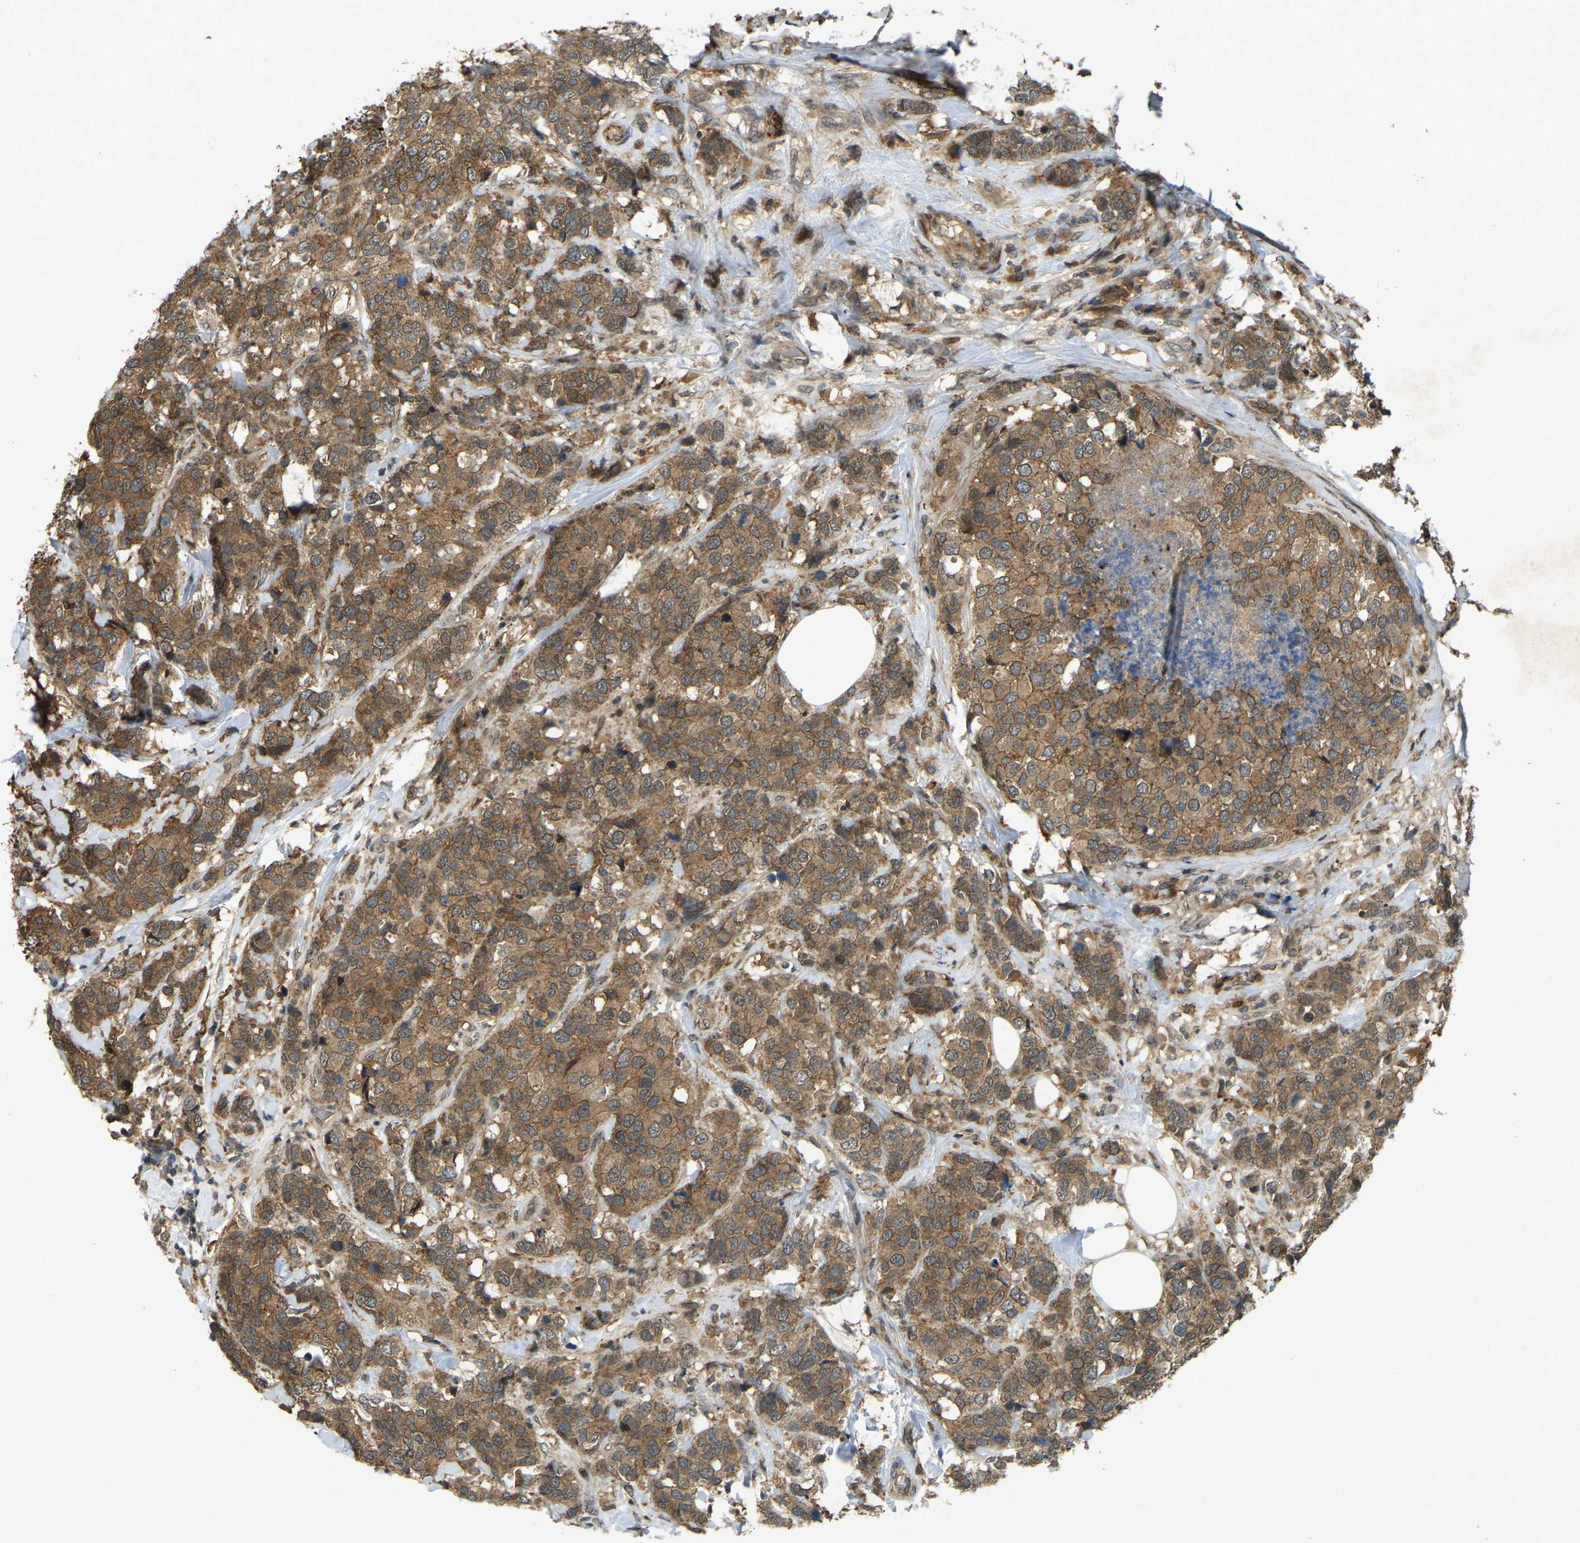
{"staining": {"intensity": "moderate", "quantity": ">75%", "location": "cytoplasmic/membranous"}, "tissue": "breast cancer", "cell_type": "Tumor cells", "image_type": "cancer", "snomed": [{"axis": "morphology", "description": "Lobular carcinoma"}, {"axis": "topography", "description": "Breast"}], "caption": "Human breast lobular carcinoma stained with a brown dye exhibits moderate cytoplasmic/membranous positive positivity in about >75% of tumor cells.", "gene": "KIAA1549", "patient": {"sex": "female", "age": 59}}